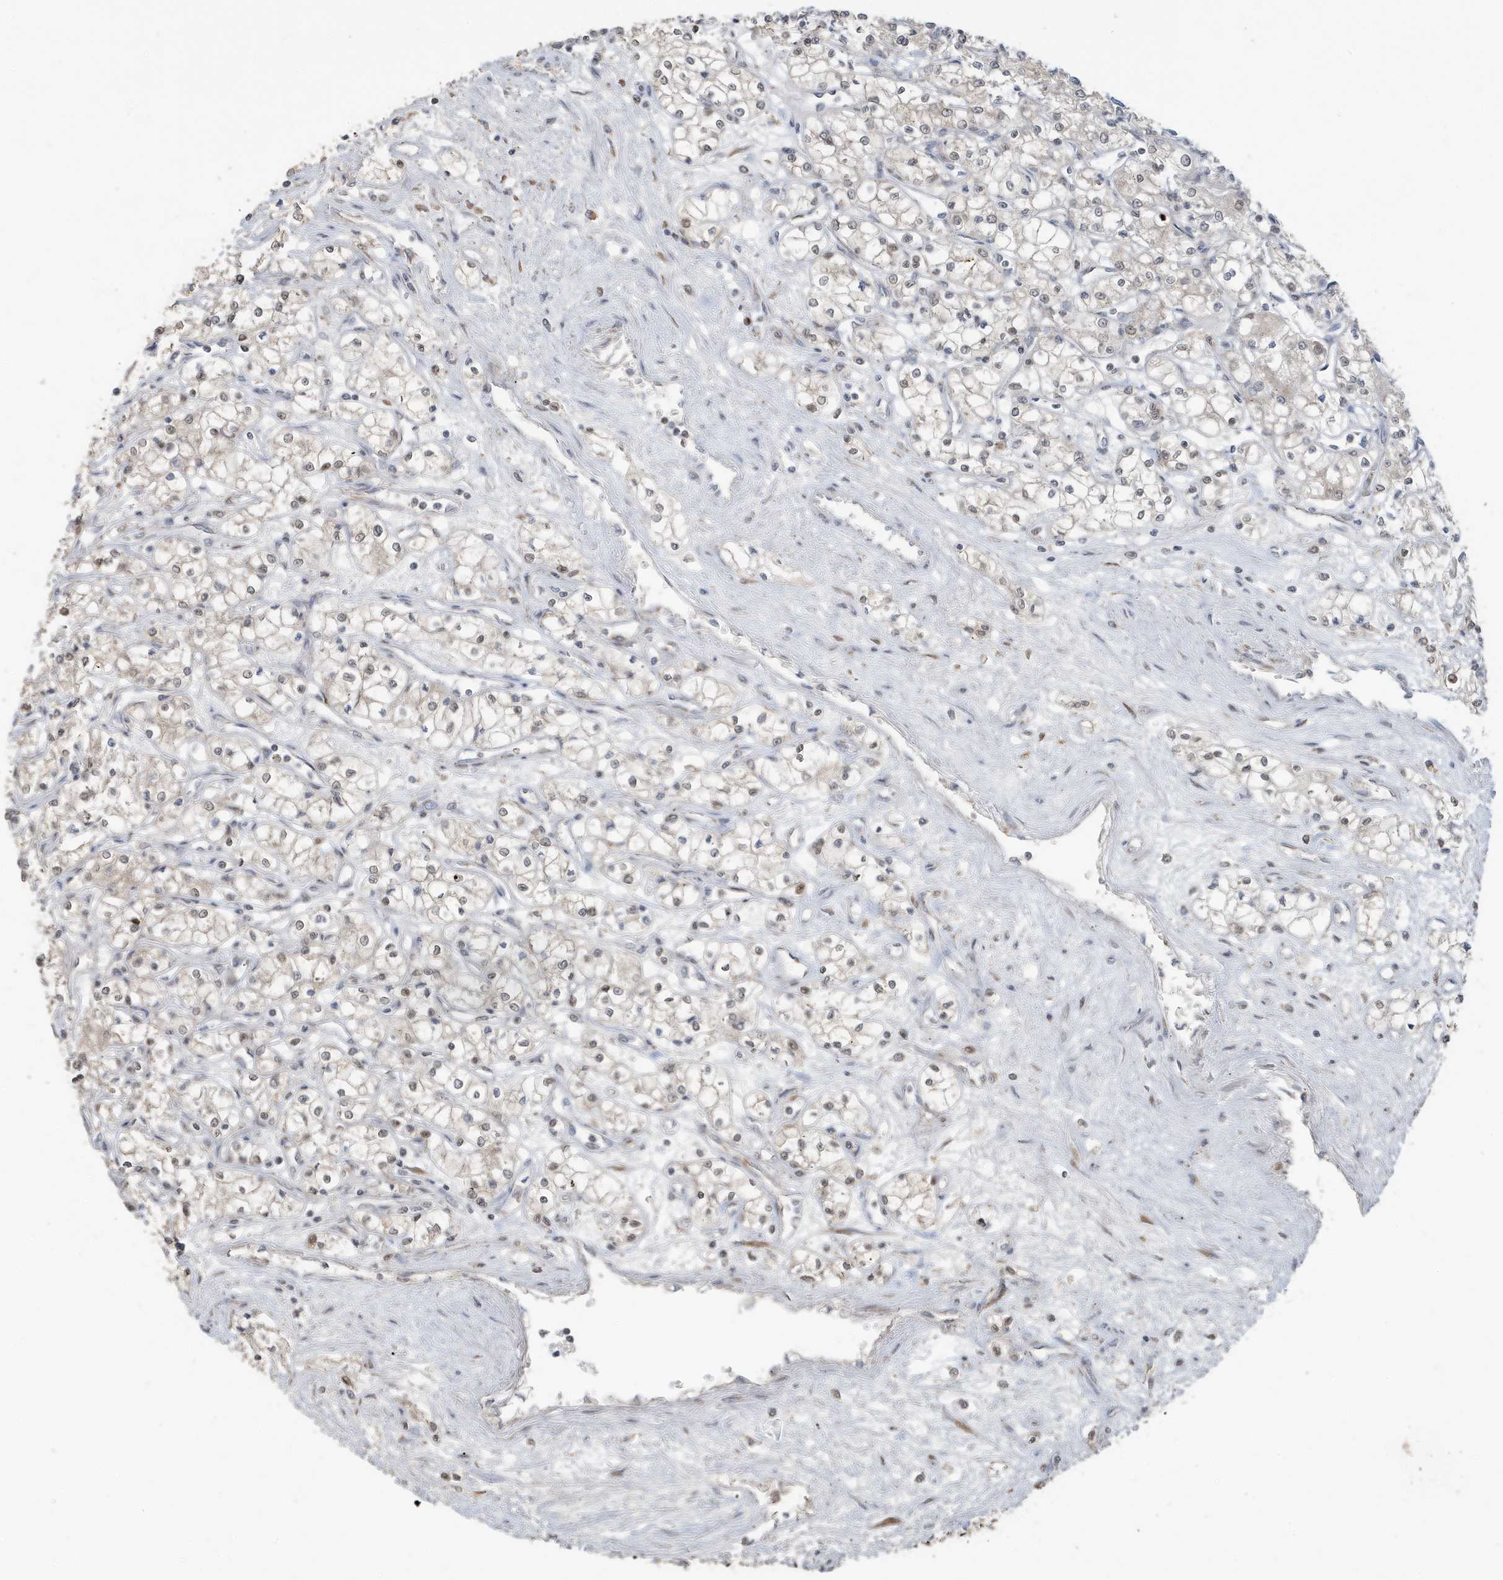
{"staining": {"intensity": "weak", "quantity": "<25%", "location": "nuclear"}, "tissue": "renal cancer", "cell_type": "Tumor cells", "image_type": "cancer", "snomed": [{"axis": "morphology", "description": "Adenocarcinoma, NOS"}, {"axis": "topography", "description": "Kidney"}], "caption": "Human renal cancer (adenocarcinoma) stained for a protein using immunohistochemistry (IHC) demonstrates no positivity in tumor cells.", "gene": "RER1", "patient": {"sex": "male", "age": 59}}